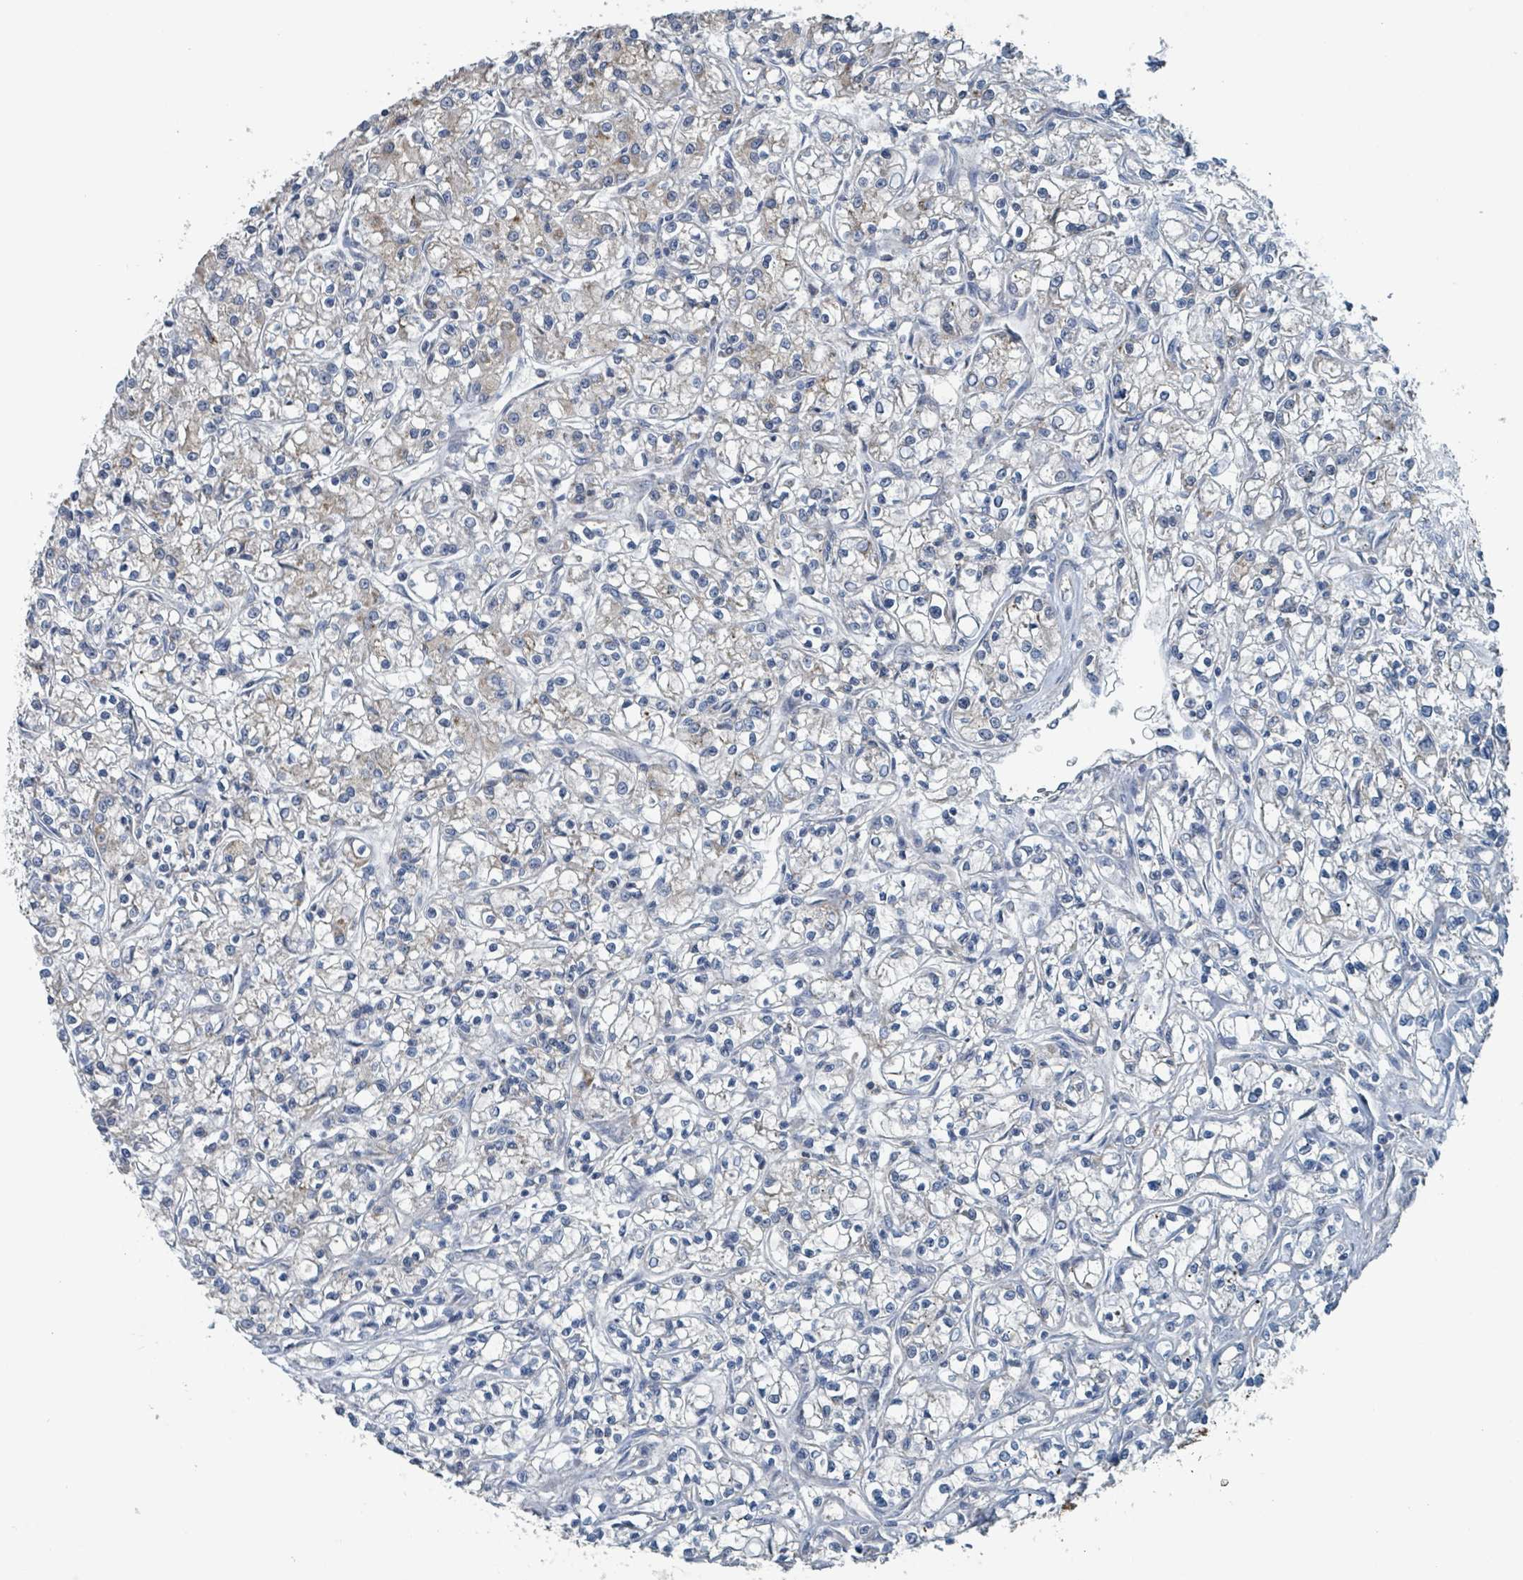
{"staining": {"intensity": "weak", "quantity": "<25%", "location": "cytoplasmic/membranous"}, "tissue": "renal cancer", "cell_type": "Tumor cells", "image_type": "cancer", "snomed": [{"axis": "morphology", "description": "Adenocarcinoma, NOS"}, {"axis": "topography", "description": "Kidney"}], "caption": "DAB immunohistochemical staining of renal cancer (adenocarcinoma) reveals no significant staining in tumor cells.", "gene": "ACBD4", "patient": {"sex": "female", "age": 59}}